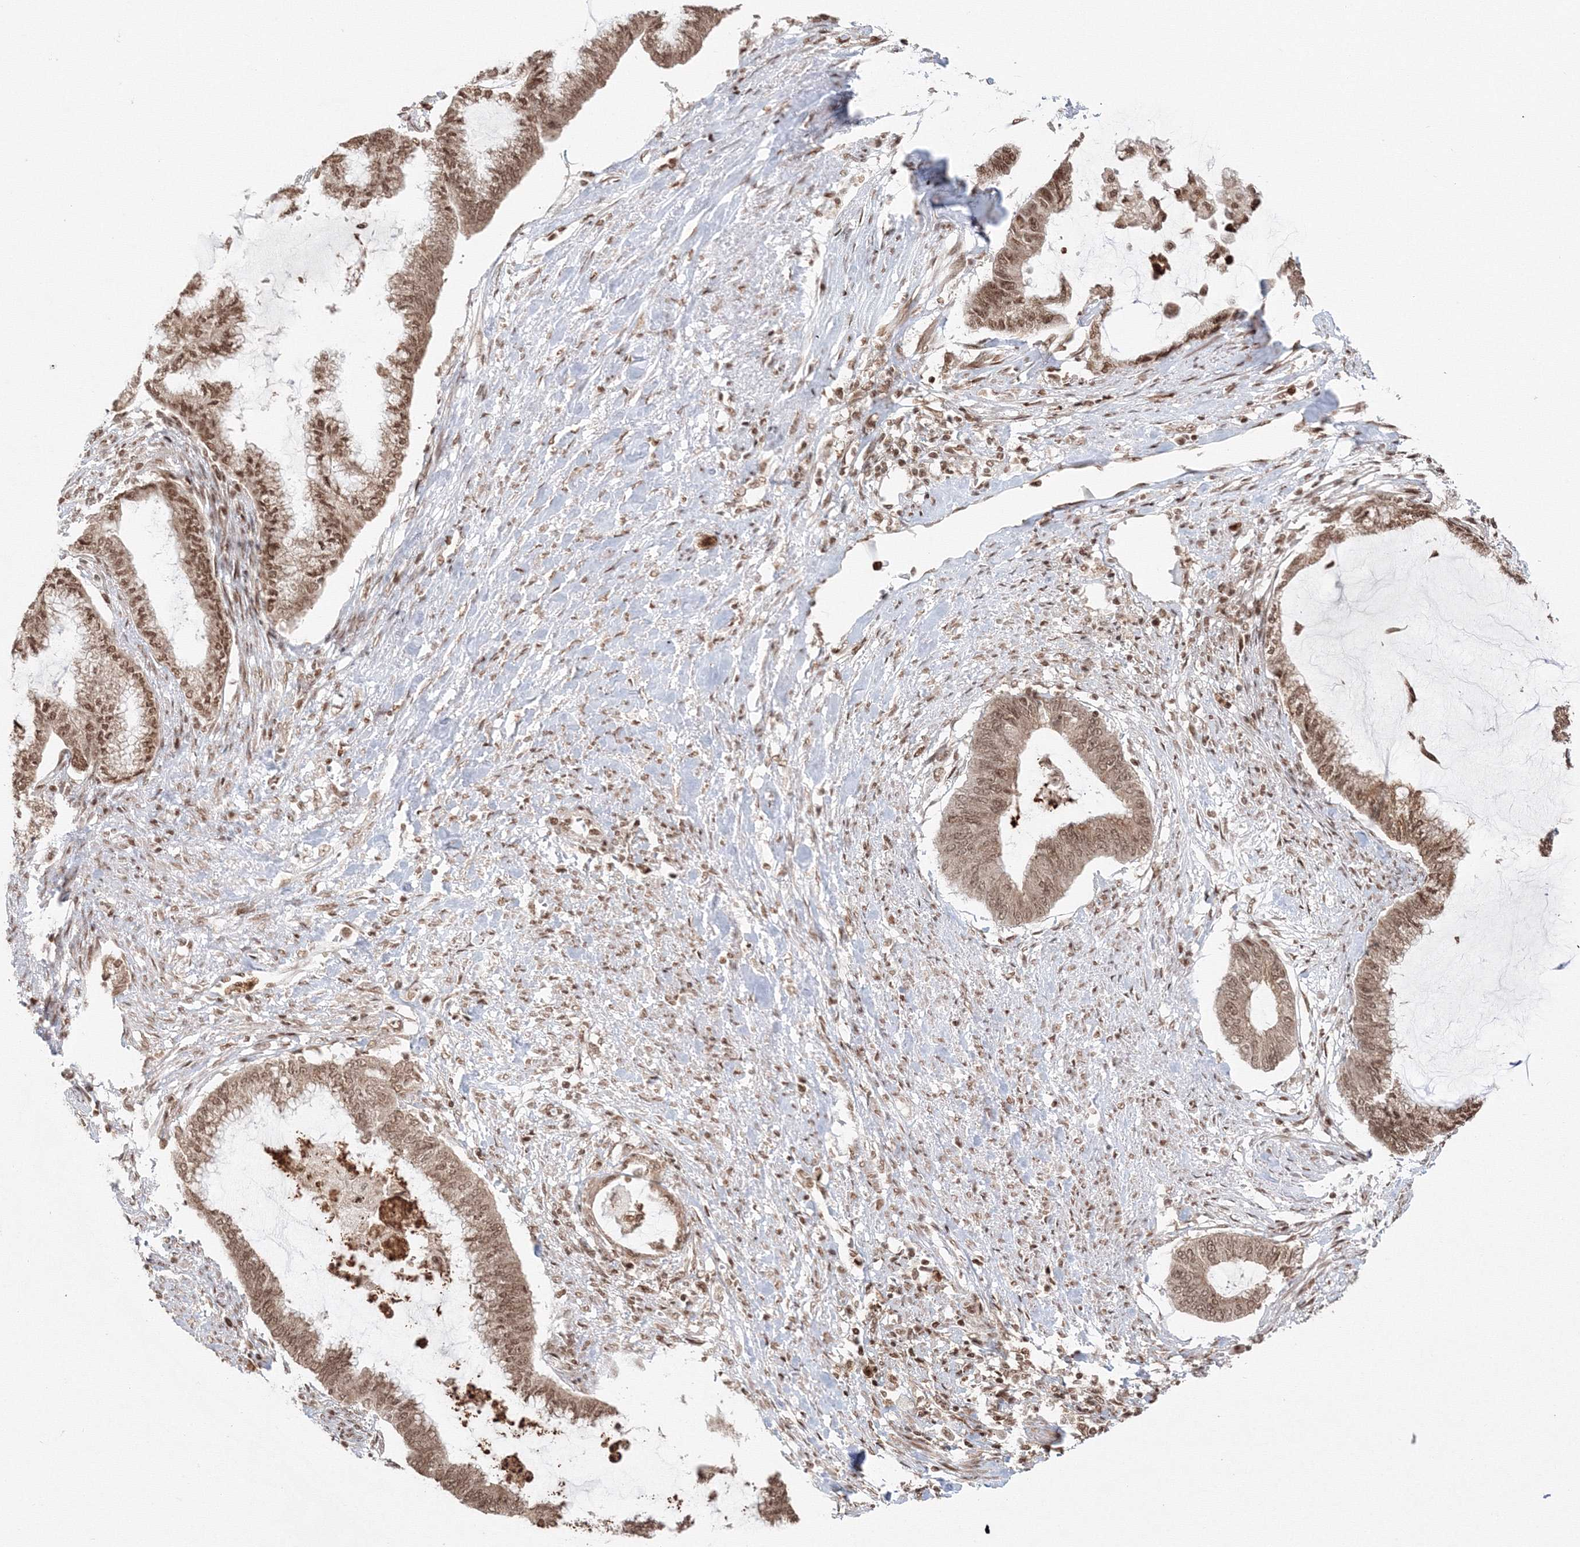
{"staining": {"intensity": "moderate", "quantity": ">75%", "location": "nuclear"}, "tissue": "endometrial cancer", "cell_type": "Tumor cells", "image_type": "cancer", "snomed": [{"axis": "morphology", "description": "Adenocarcinoma, NOS"}, {"axis": "topography", "description": "Endometrium"}], "caption": "Immunohistochemistry histopathology image of endometrial cancer stained for a protein (brown), which displays medium levels of moderate nuclear staining in approximately >75% of tumor cells.", "gene": "KIF20A", "patient": {"sex": "female", "age": 86}}